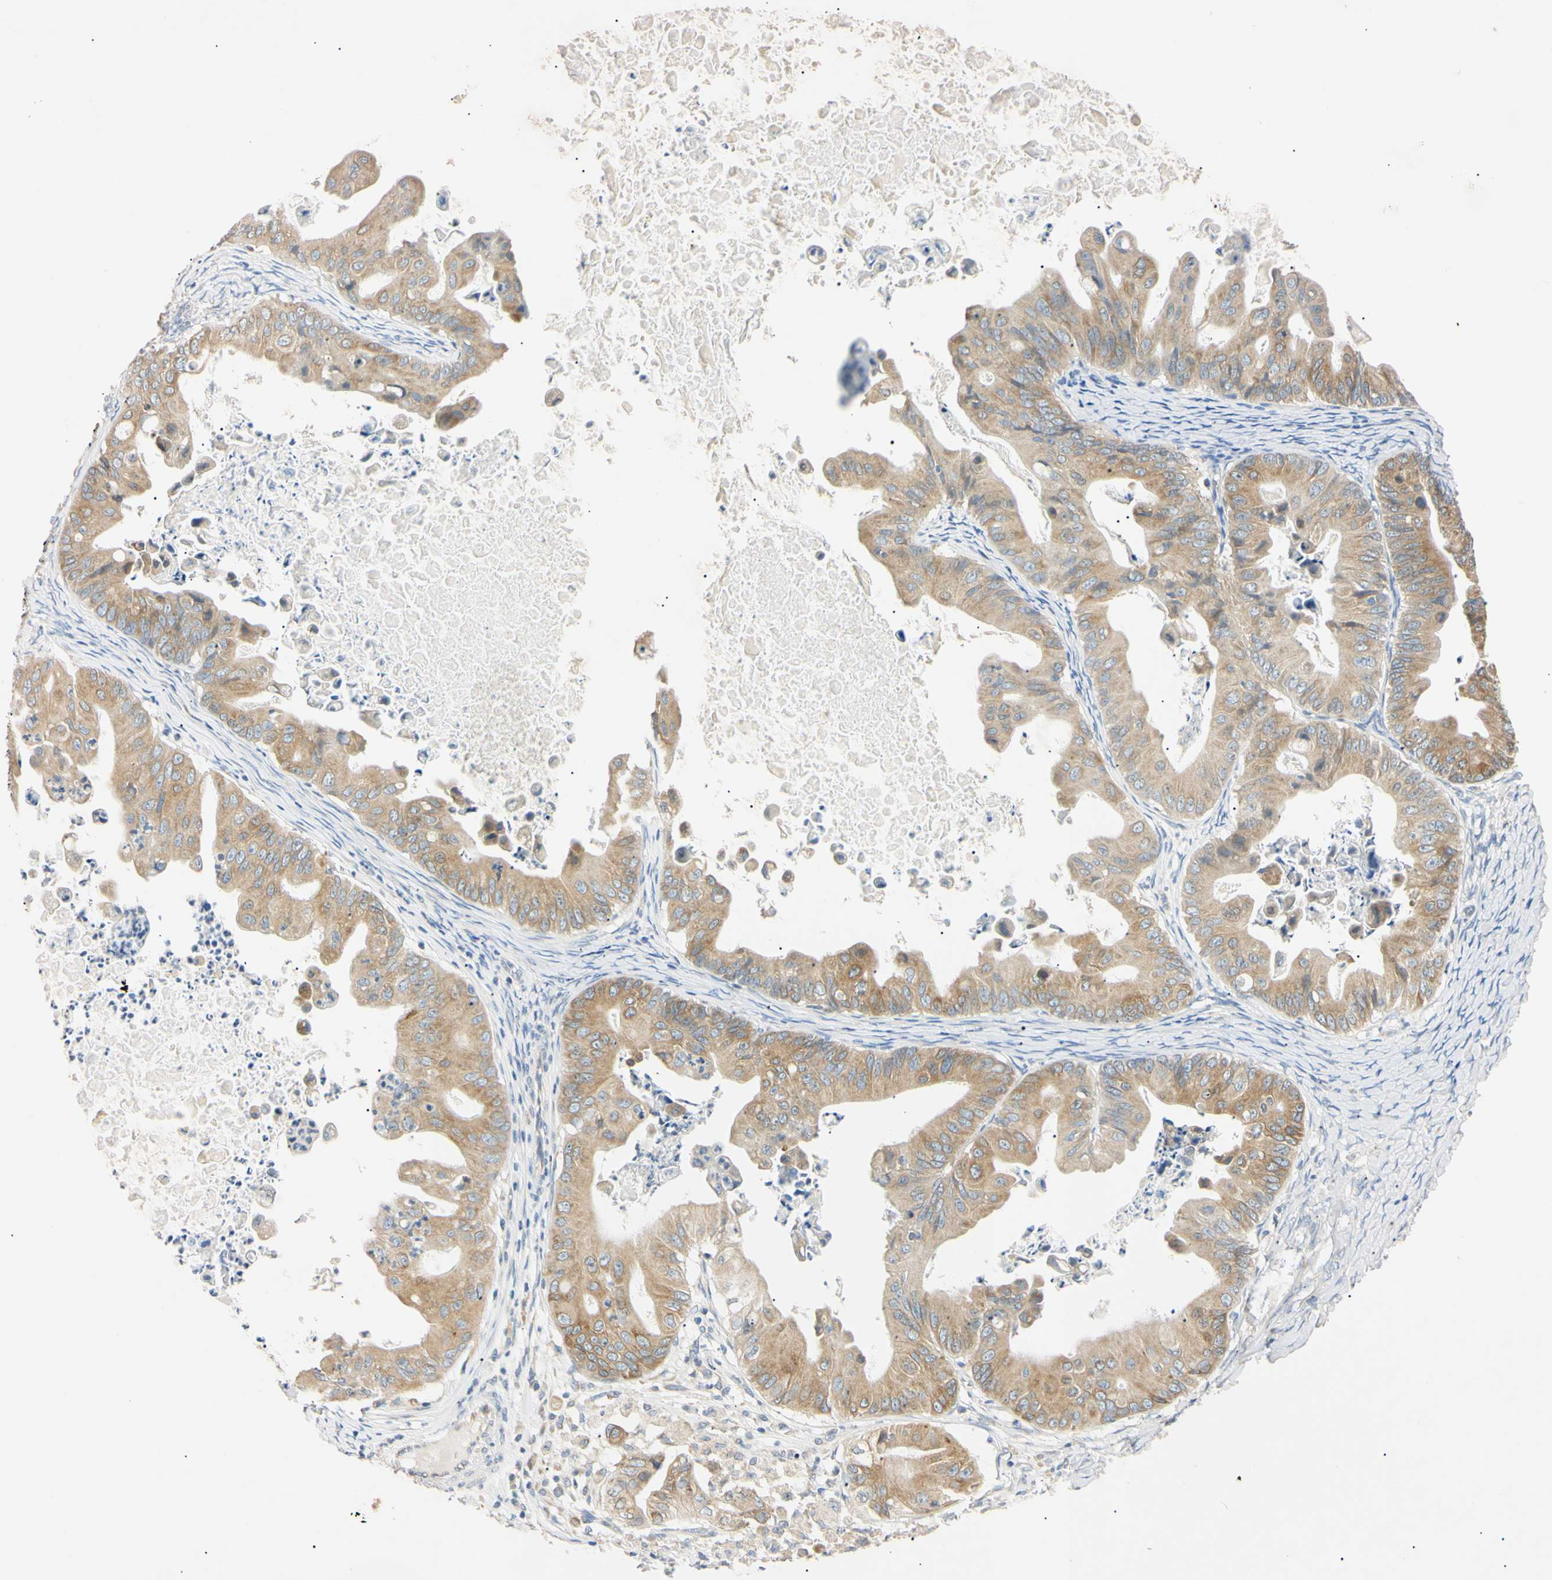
{"staining": {"intensity": "weak", "quantity": ">75%", "location": "cytoplasmic/membranous"}, "tissue": "ovarian cancer", "cell_type": "Tumor cells", "image_type": "cancer", "snomed": [{"axis": "morphology", "description": "Cystadenocarcinoma, mucinous, NOS"}, {"axis": "topography", "description": "Ovary"}], "caption": "Ovarian mucinous cystadenocarcinoma tissue demonstrates weak cytoplasmic/membranous positivity in approximately >75% of tumor cells, visualized by immunohistochemistry. Ihc stains the protein of interest in brown and the nuclei are stained blue.", "gene": "DNAJB12", "patient": {"sex": "female", "age": 37}}